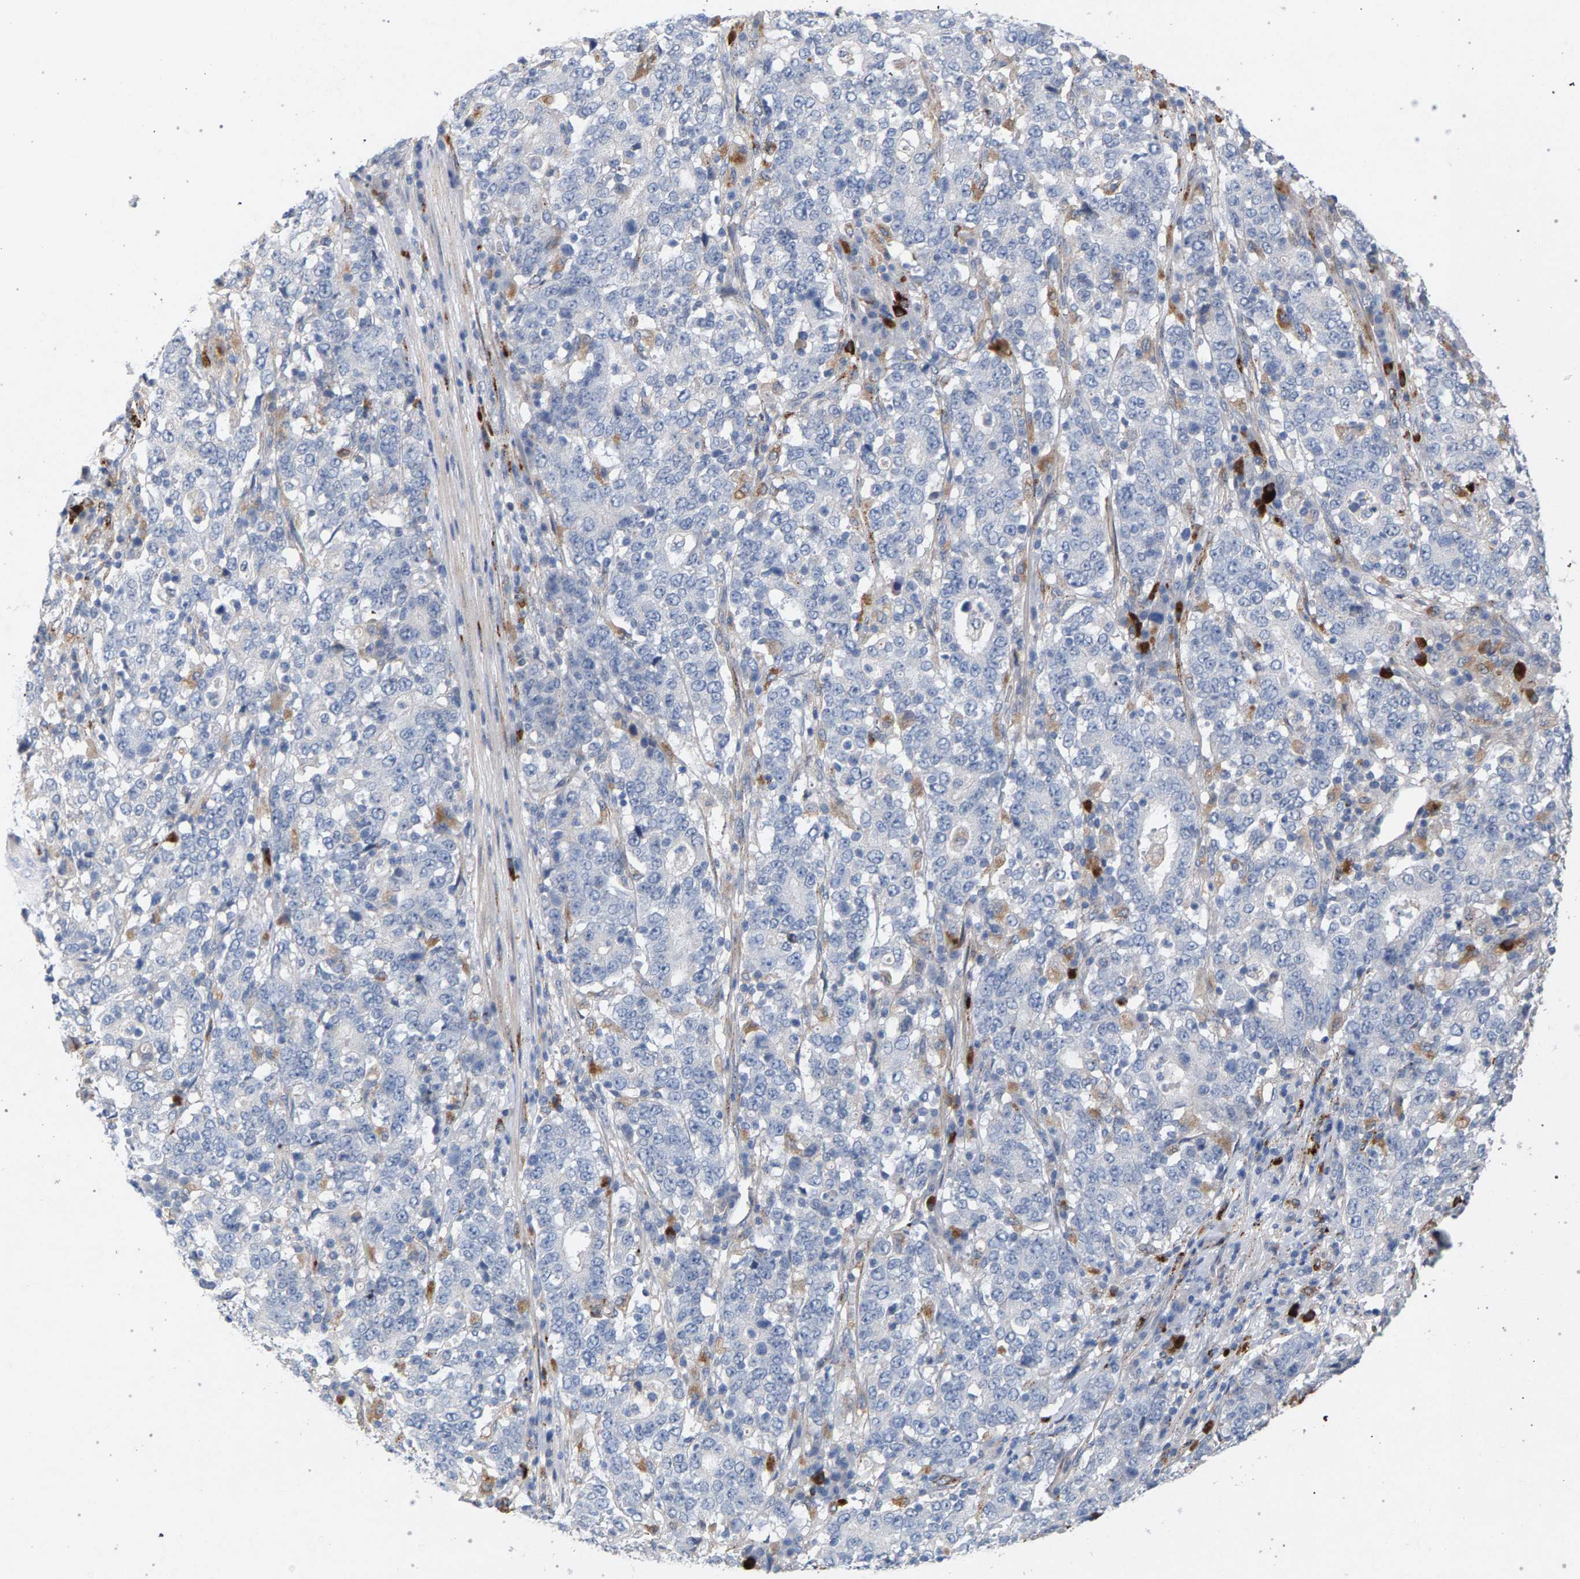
{"staining": {"intensity": "negative", "quantity": "none", "location": "none"}, "tissue": "stomach cancer", "cell_type": "Tumor cells", "image_type": "cancer", "snomed": [{"axis": "morphology", "description": "Adenocarcinoma, NOS"}, {"axis": "topography", "description": "Stomach"}], "caption": "High power microscopy image of an immunohistochemistry histopathology image of stomach cancer (adenocarcinoma), revealing no significant staining in tumor cells.", "gene": "MAMDC2", "patient": {"sex": "male", "age": 59}}